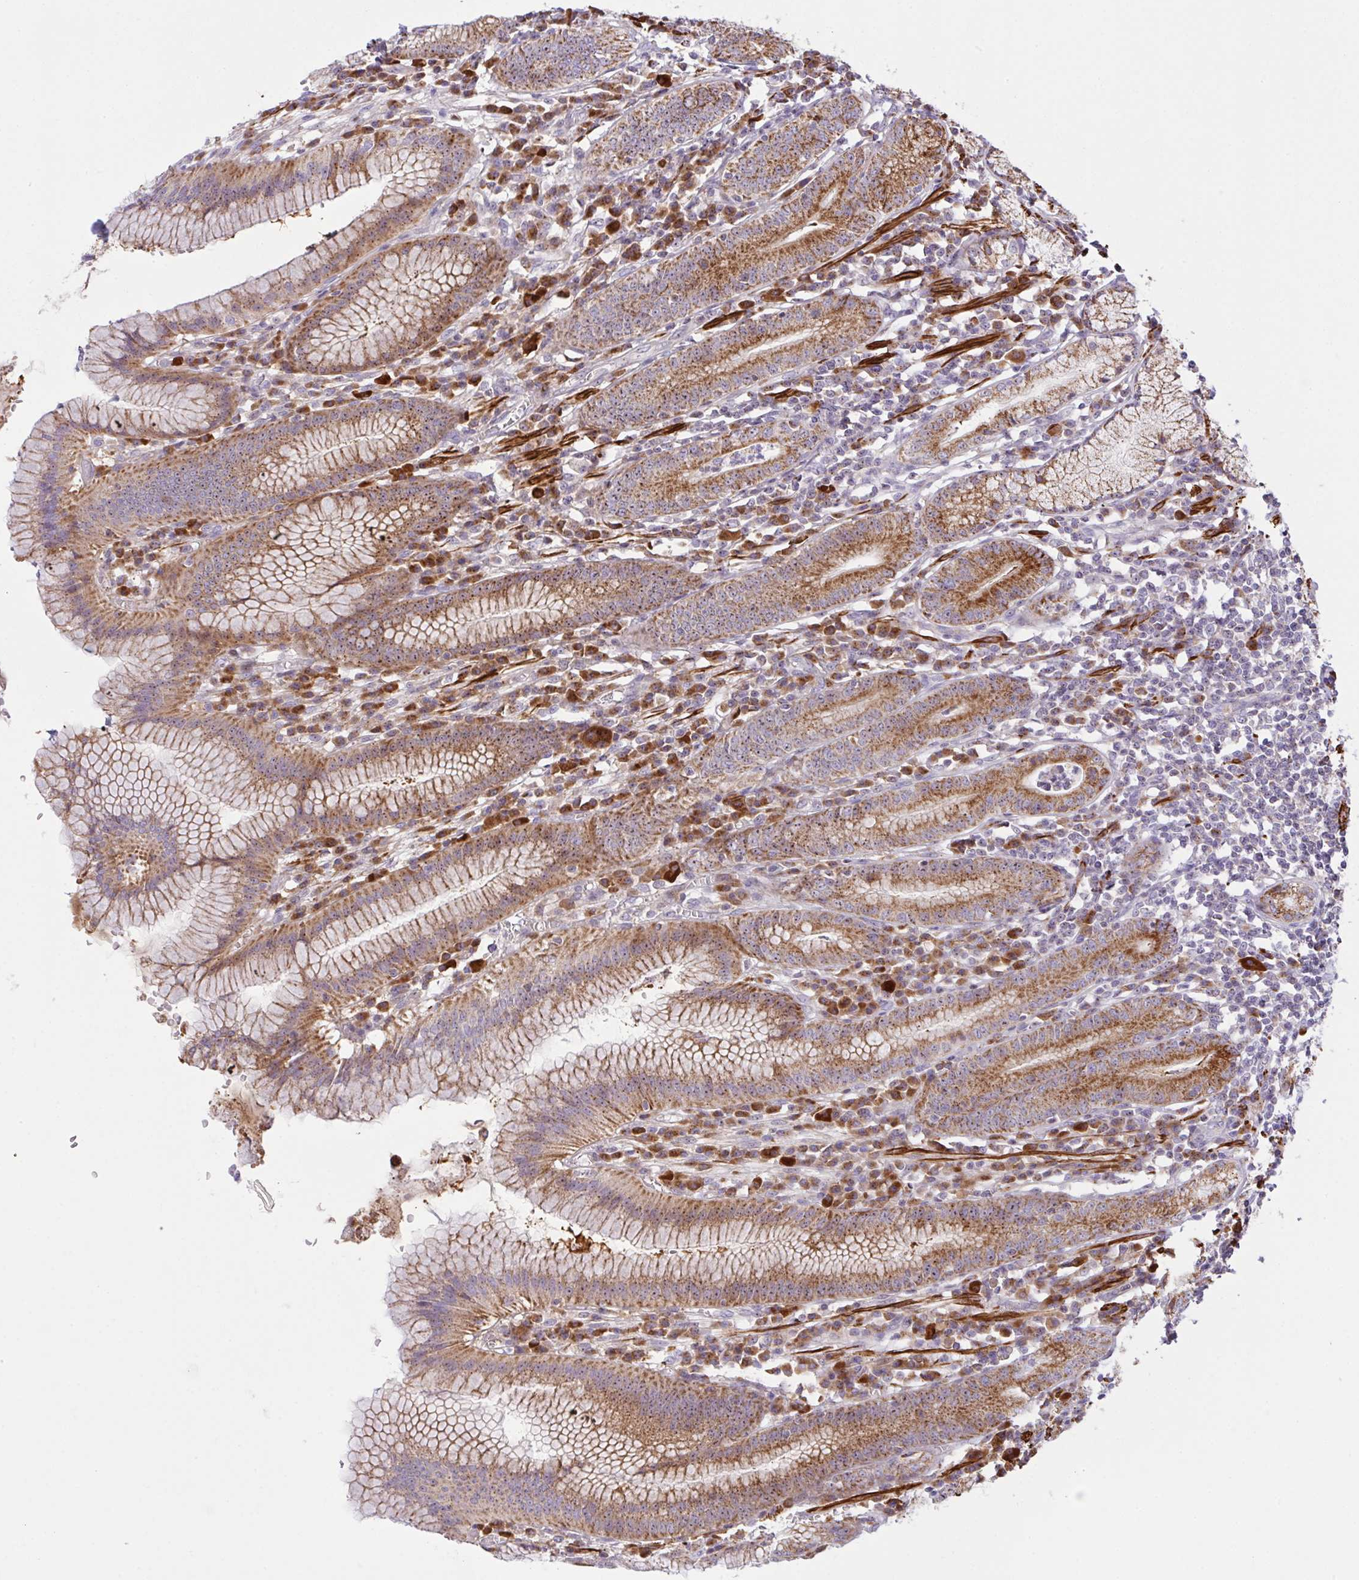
{"staining": {"intensity": "strong", "quantity": ">75%", "location": "cytoplasmic/membranous"}, "tissue": "stomach", "cell_type": "Glandular cells", "image_type": "normal", "snomed": [{"axis": "morphology", "description": "Normal tissue, NOS"}, {"axis": "topography", "description": "Stomach"}], "caption": "Immunohistochemical staining of normal human stomach reveals >75% levels of strong cytoplasmic/membranous protein positivity in about >75% of glandular cells. The staining is performed using DAB brown chromogen to label protein expression. The nuclei are counter-stained blue using hematoxylin.", "gene": "CHDH", "patient": {"sex": "male", "age": 55}}